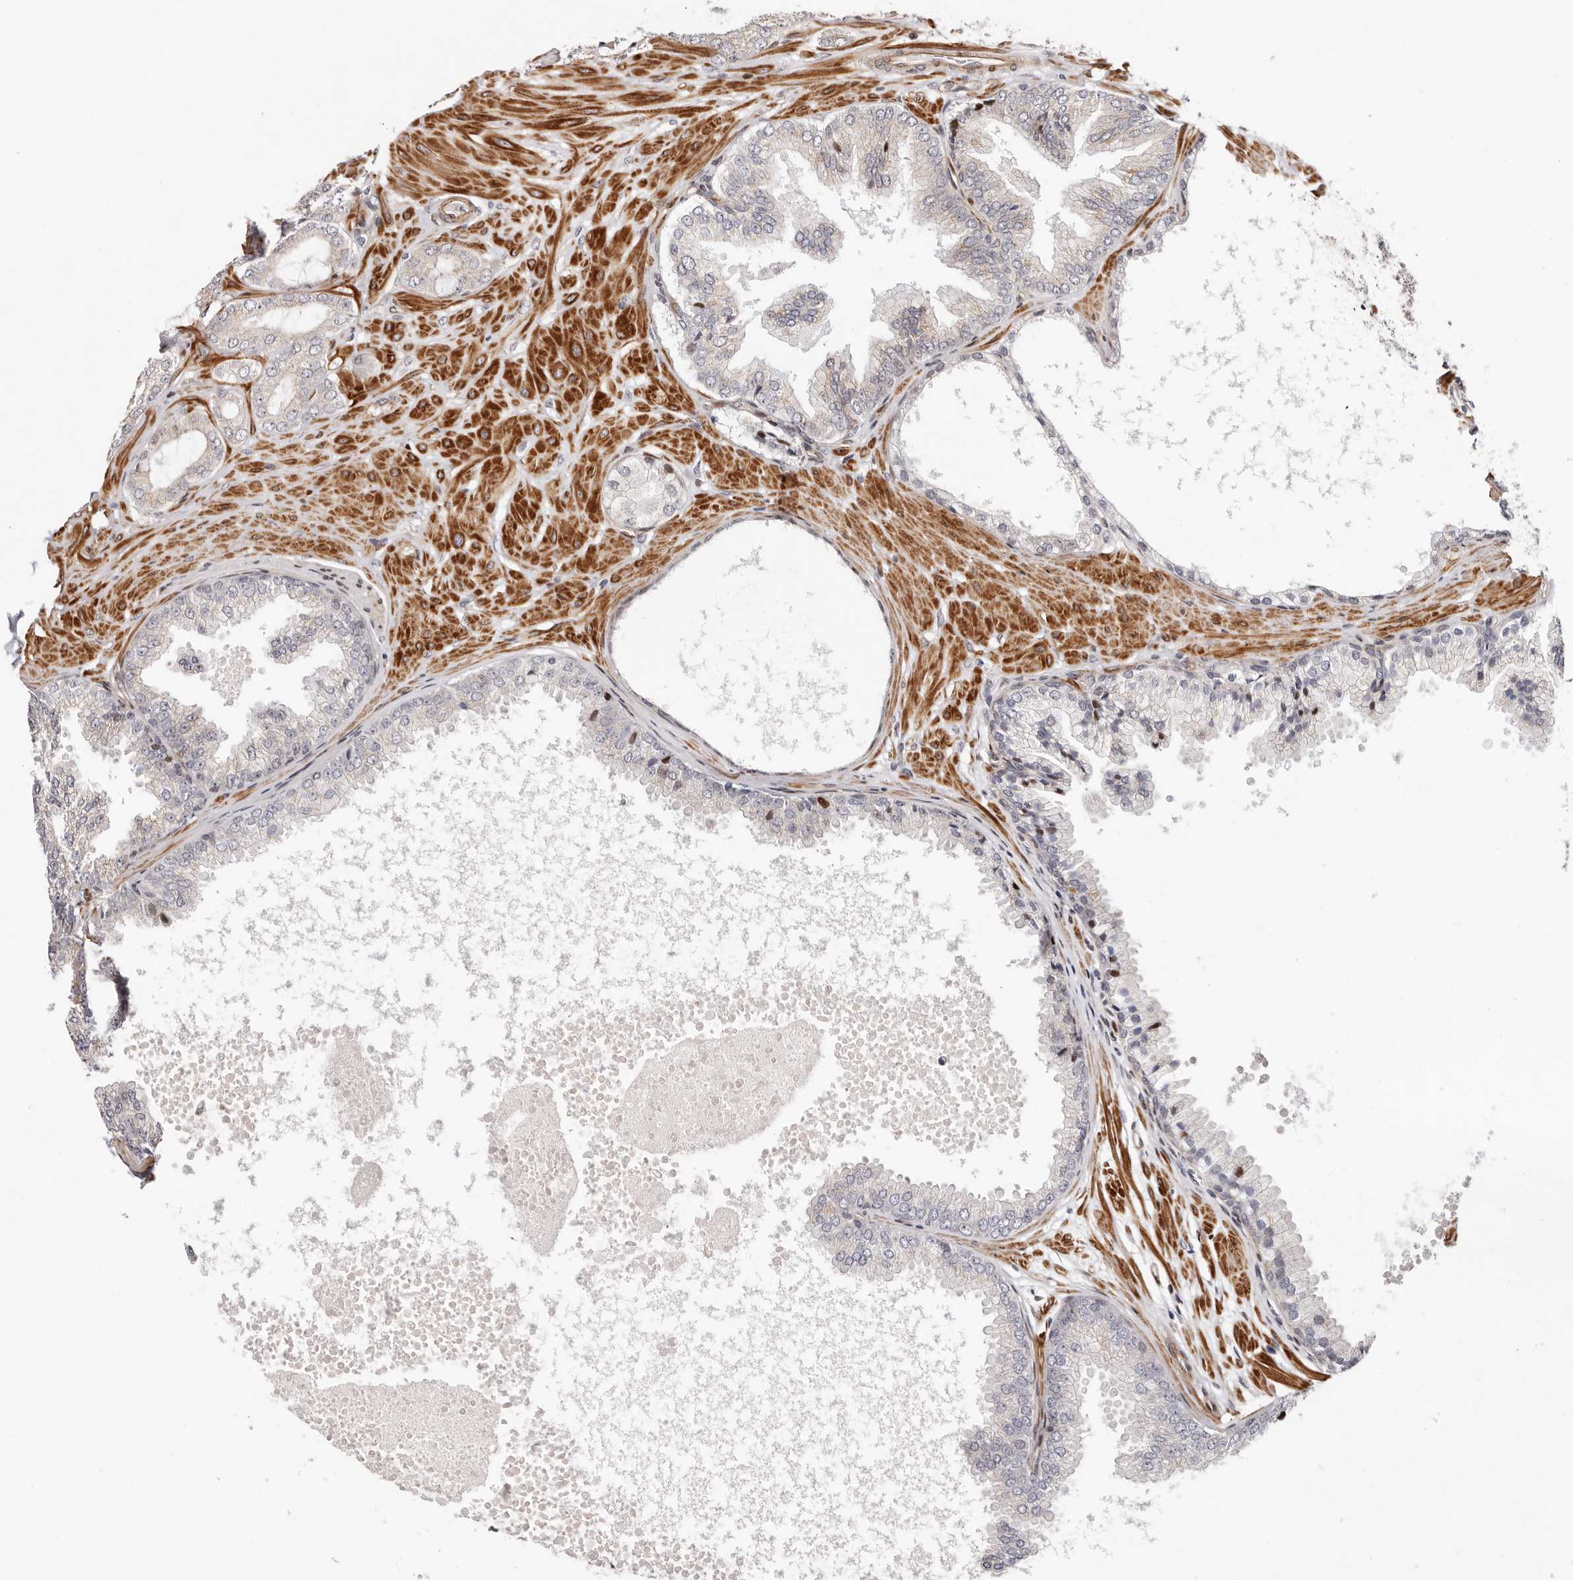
{"staining": {"intensity": "moderate", "quantity": "25%-75%", "location": "cytoplasmic/membranous,nuclear"}, "tissue": "prostate cancer", "cell_type": "Tumor cells", "image_type": "cancer", "snomed": [{"axis": "morphology", "description": "Adenocarcinoma, Low grade"}, {"axis": "topography", "description": "Prostate"}], "caption": "Protein staining demonstrates moderate cytoplasmic/membranous and nuclear staining in about 25%-75% of tumor cells in prostate cancer (adenocarcinoma (low-grade)).", "gene": "EPHX3", "patient": {"sex": "male", "age": 63}}